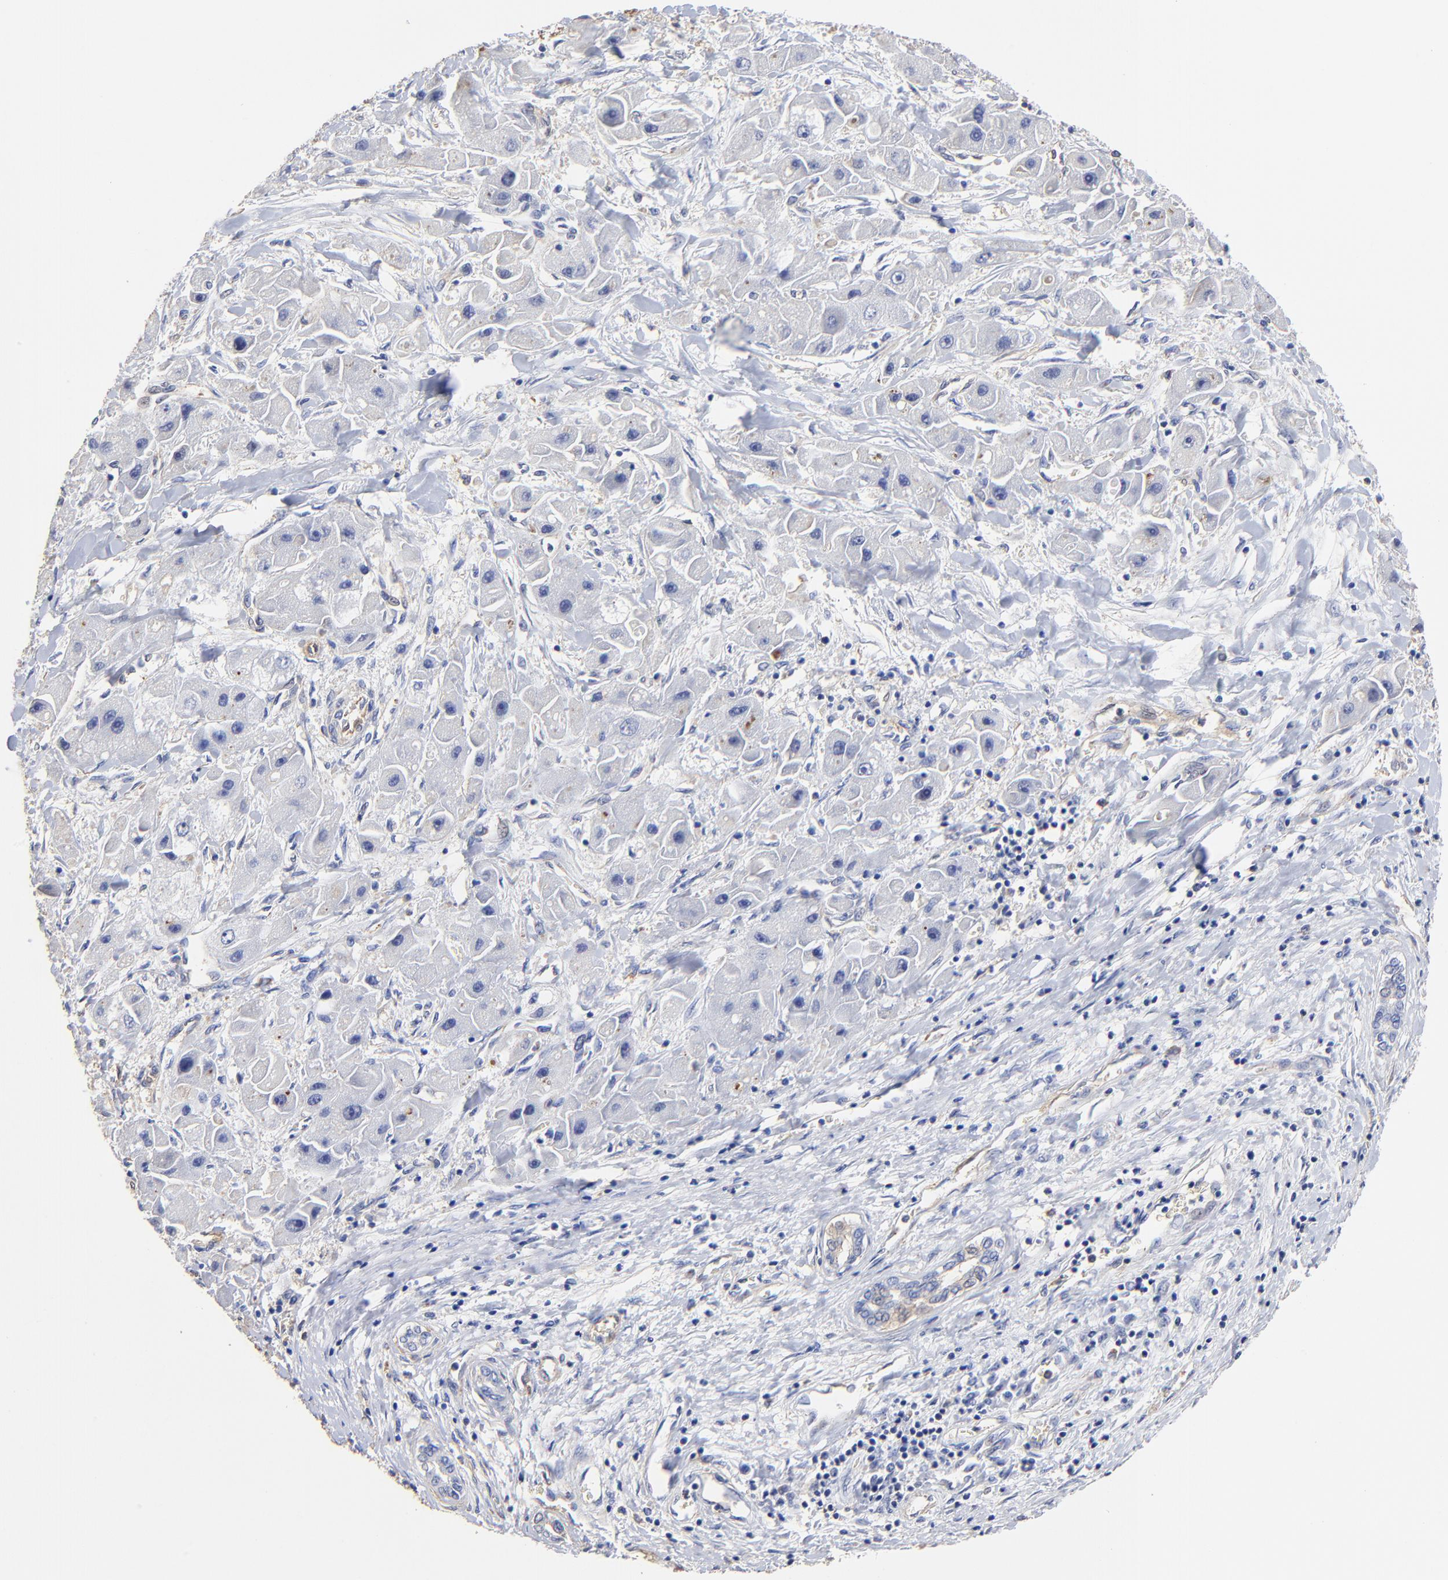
{"staining": {"intensity": "negative", "quantity": "none", "location": "none"}, "tissue": "liver cancer", "cell_type": "Tumor cells", "image_type": "cancer", "snomed": [{"axis": "morphology", "description": "Carcinoma, Hepatocellular, NOS"}, {"axis": "topography", "description": "Liver"}], "caption": "Protein analysis of hepatocellular carcinoma (liver) shows no significant positivity in tumor cells.", "gene": "TAGLN2", "patient": {"sex": "male", "age": 24}}